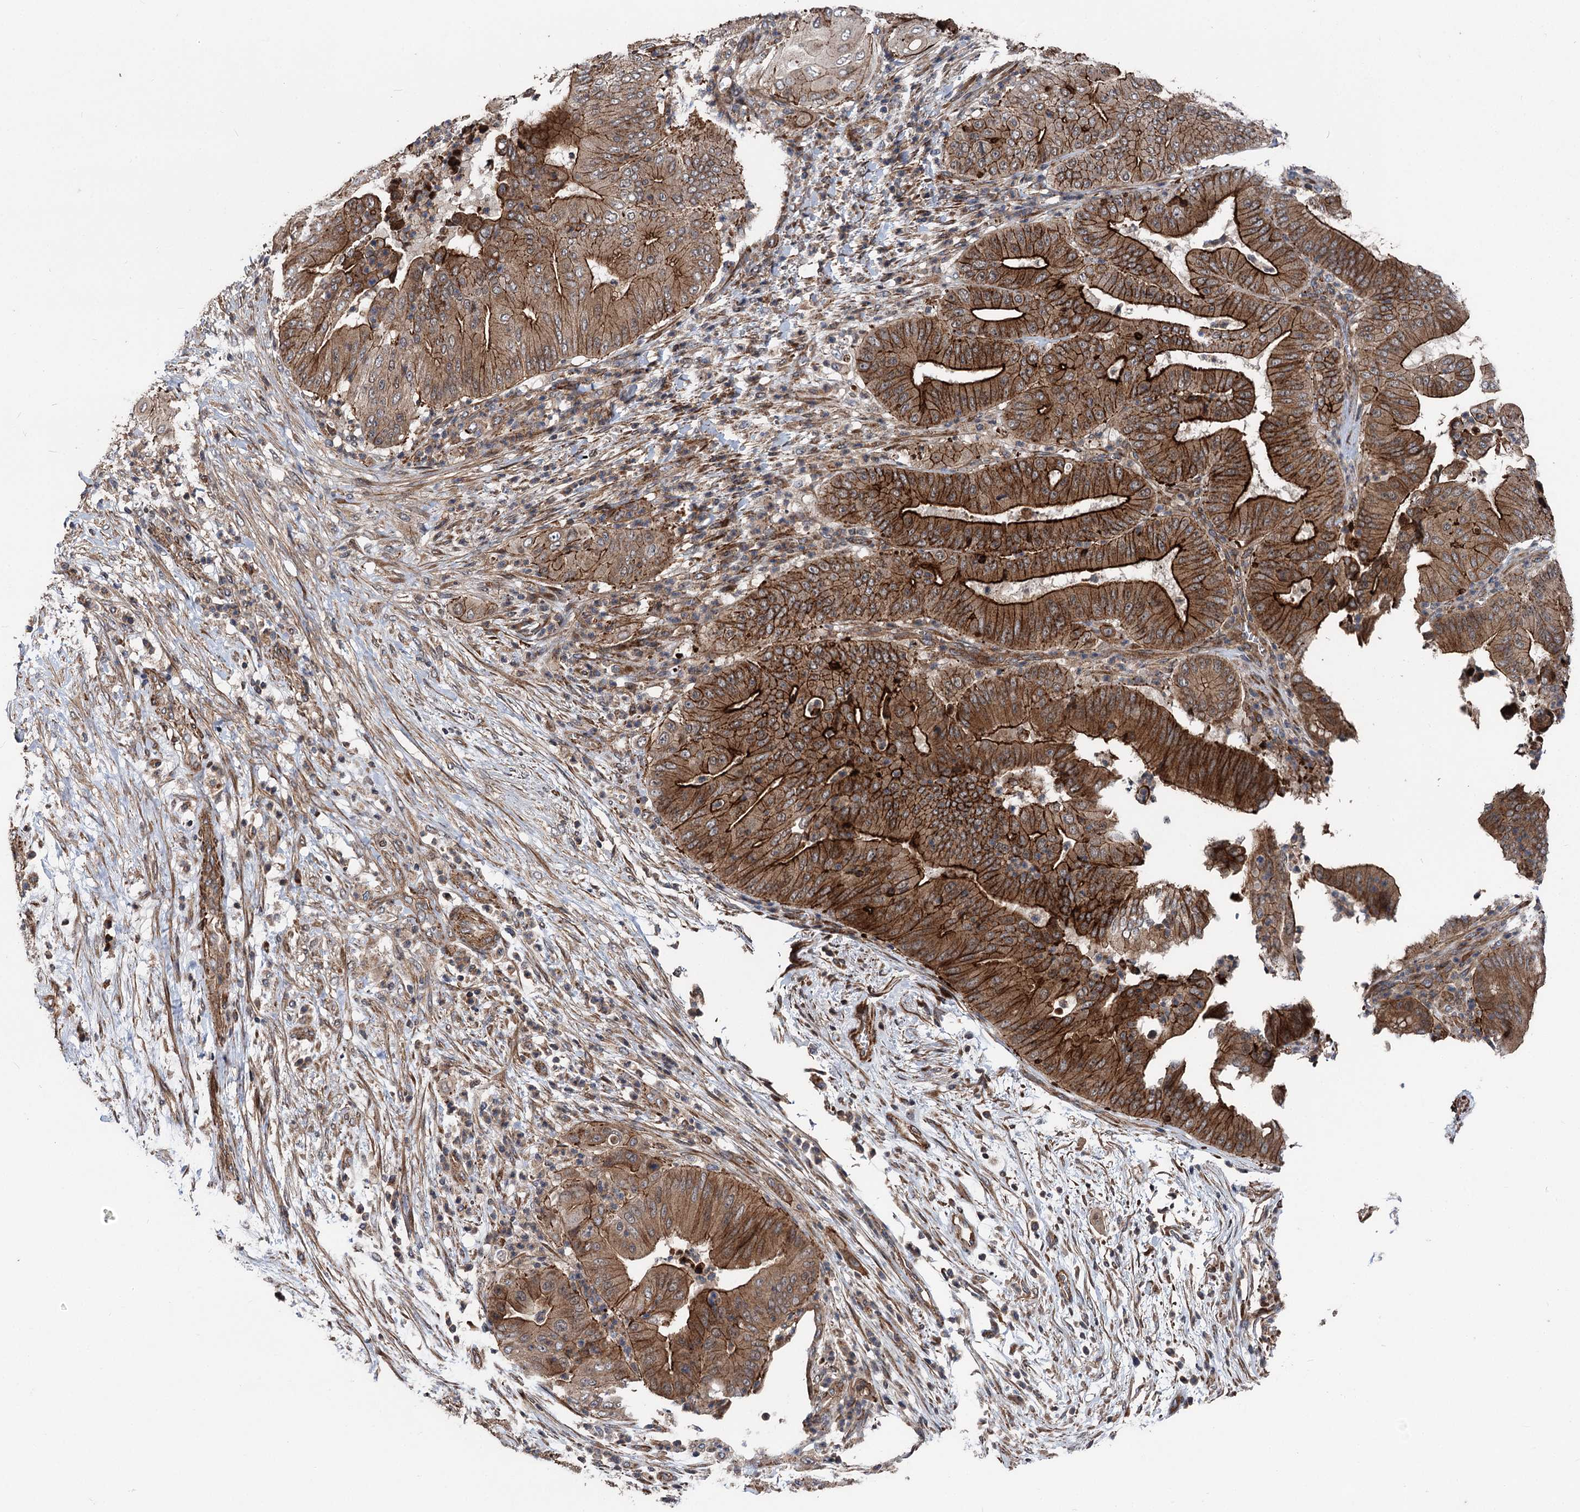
{"staining": {"intensity": "strong", "quantity": ">75%", "location": "cytoplasmic/membranous"}, "tissue": "pancreatic cancer", "cell_type": "Tumor cells", "image_type": "cancer", "snomed": [{"axis": "morphology", "description": "Adenocarcinoma, NOS"}, {"axis": "topography", "description": "Pancreas"}], "caption": "Tumor cells exhibit high levels of strong cytoplasmic/membranous positivity in about >75% of cells in pancreatic cancer.", "gene": "ITFG2", "patient": {"sex": "female", "age": 77}}